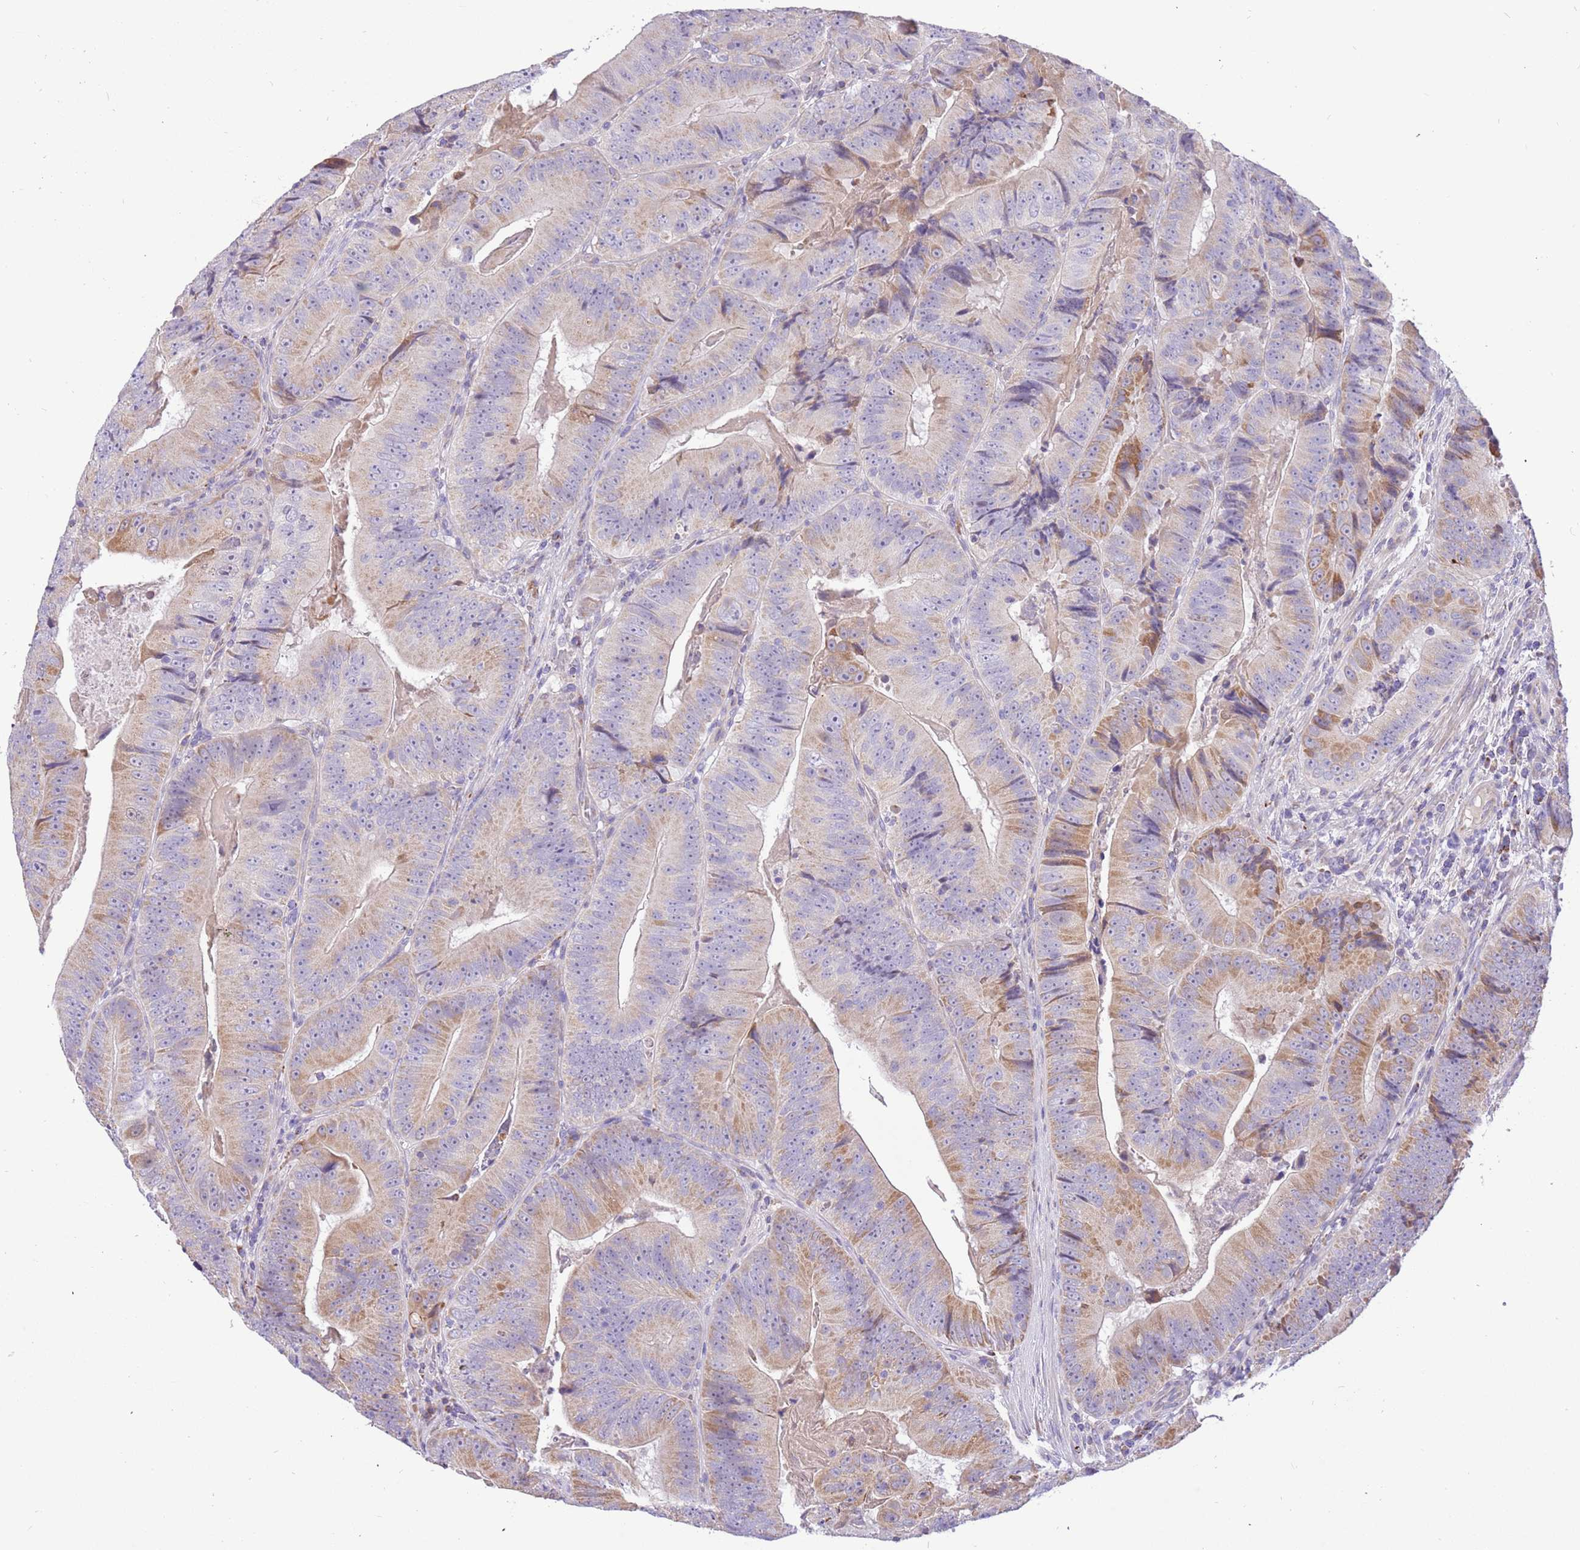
{"staining": {"intensity": "moderate", "quantity": "<25%", "location": "cytoplasmic/membranous"}, "tissue": "colorectal cancer", "cell_type": "Tumor cells", "image_type": "cancer", "snomed": [{"axis": "morphology", "description": "Adenocarcinoma, NOS"}, {"axis": "topography", "description": "Colon"}], "caption": "Tumor cells display low levels of moderate cytoplasmic/membranous expression in approximately <25% of cells in colorectal cancer (adenocarcinoma).", "gene": "COX17", "patient": {"sex": "female", "age": 86}}